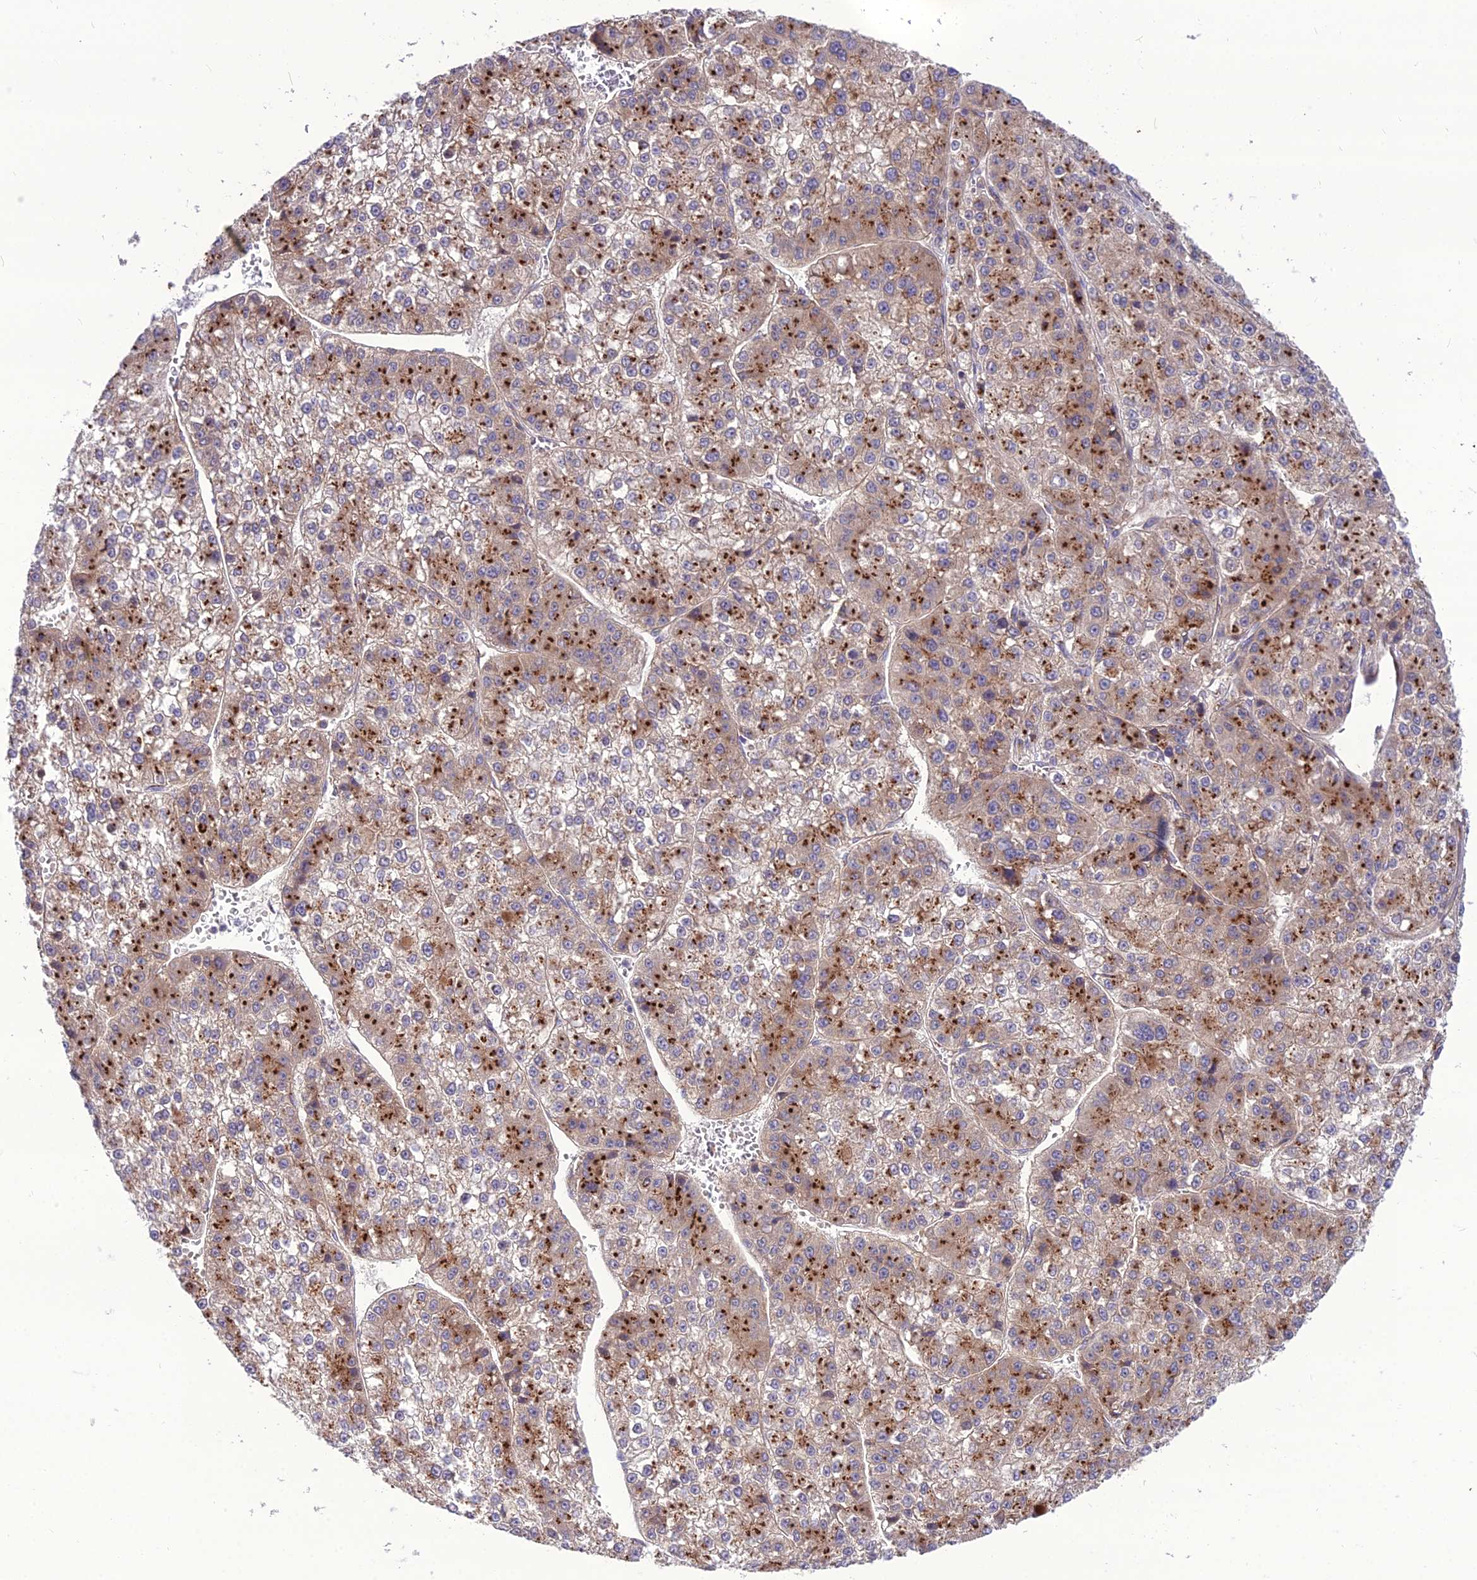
{"staining": {"intensity": "strong", "quantity": "25%-75%", "location": "cytoplasmic/membranous"}, "tissue": "liver cancer", "cell_type": "Tumor cells", "image_type": "cancer", "snomed": [{"axis": "morphology", "description": "Carcinoma, Hepatocellular, NOS"}, {"axis": "topography", "description": "Liver"}], "caption": "A histopathology image of liver cancer (hepatocellular carcinoma) stained for a protein demonstrates strong cytoplasmic/membranous brown staining in tumor cells.", "gene": "SPRYD7", "patient": {"sex": "female", "age": 73}}